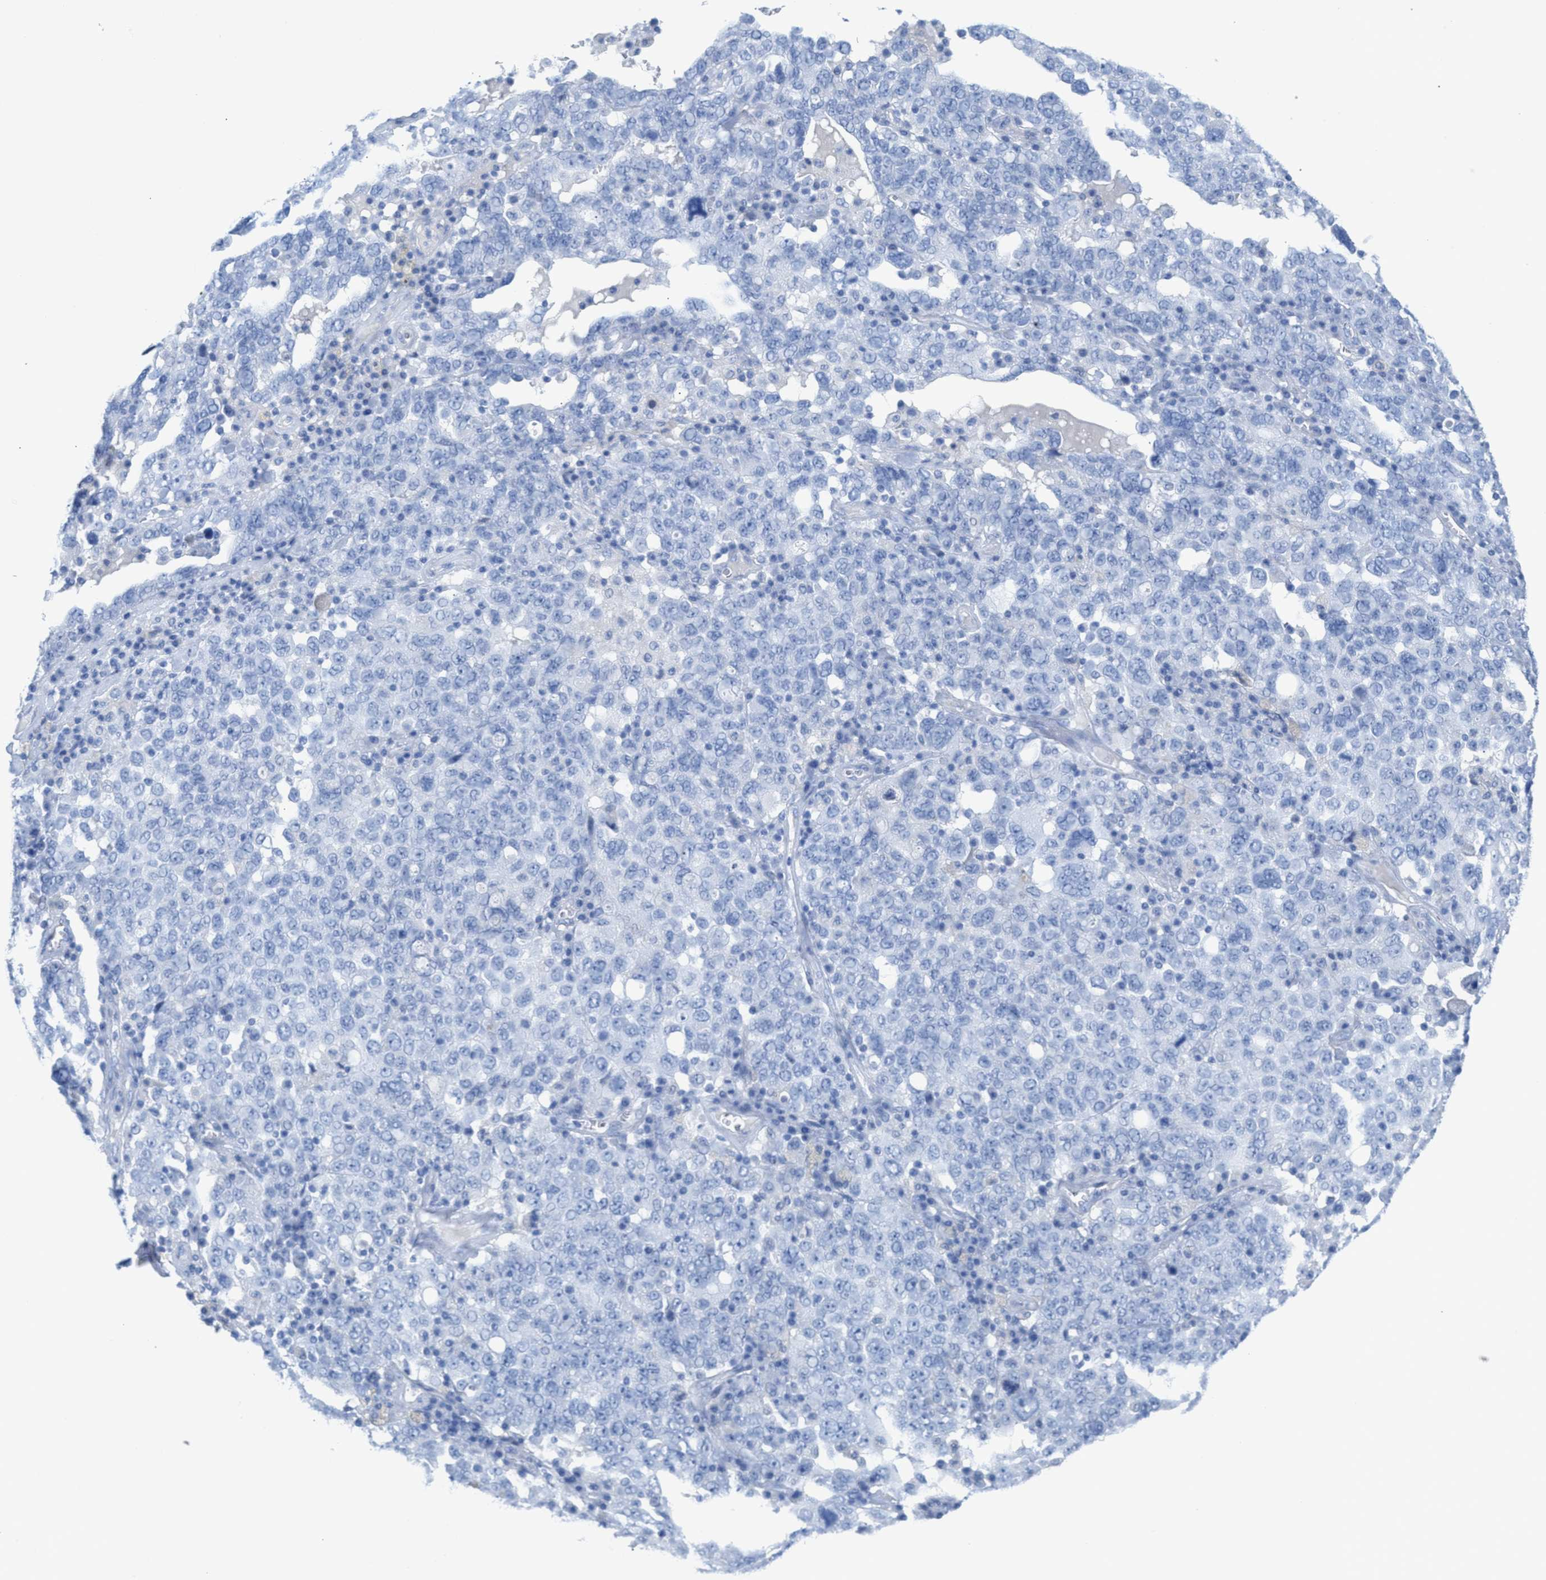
{"staining": {"intensity": "negative", "quantity": "none", "location": "none"}, "tissue": "ovarian cancer", "cell_type": "Tumor cells", "image_type": "cancer", "snomed": [{"axis": "morphology", "description": "Carcinoma, endometroid"}, {"axis": "topography", "description": "Ovary"}], "caption": "This is a micrograph of immunohistochemistry staining of ovarian cancer, which shows no positivity in tumor cells.", "gene": "ANKFN1", "patient": {"sex": "female", "age": 62}}